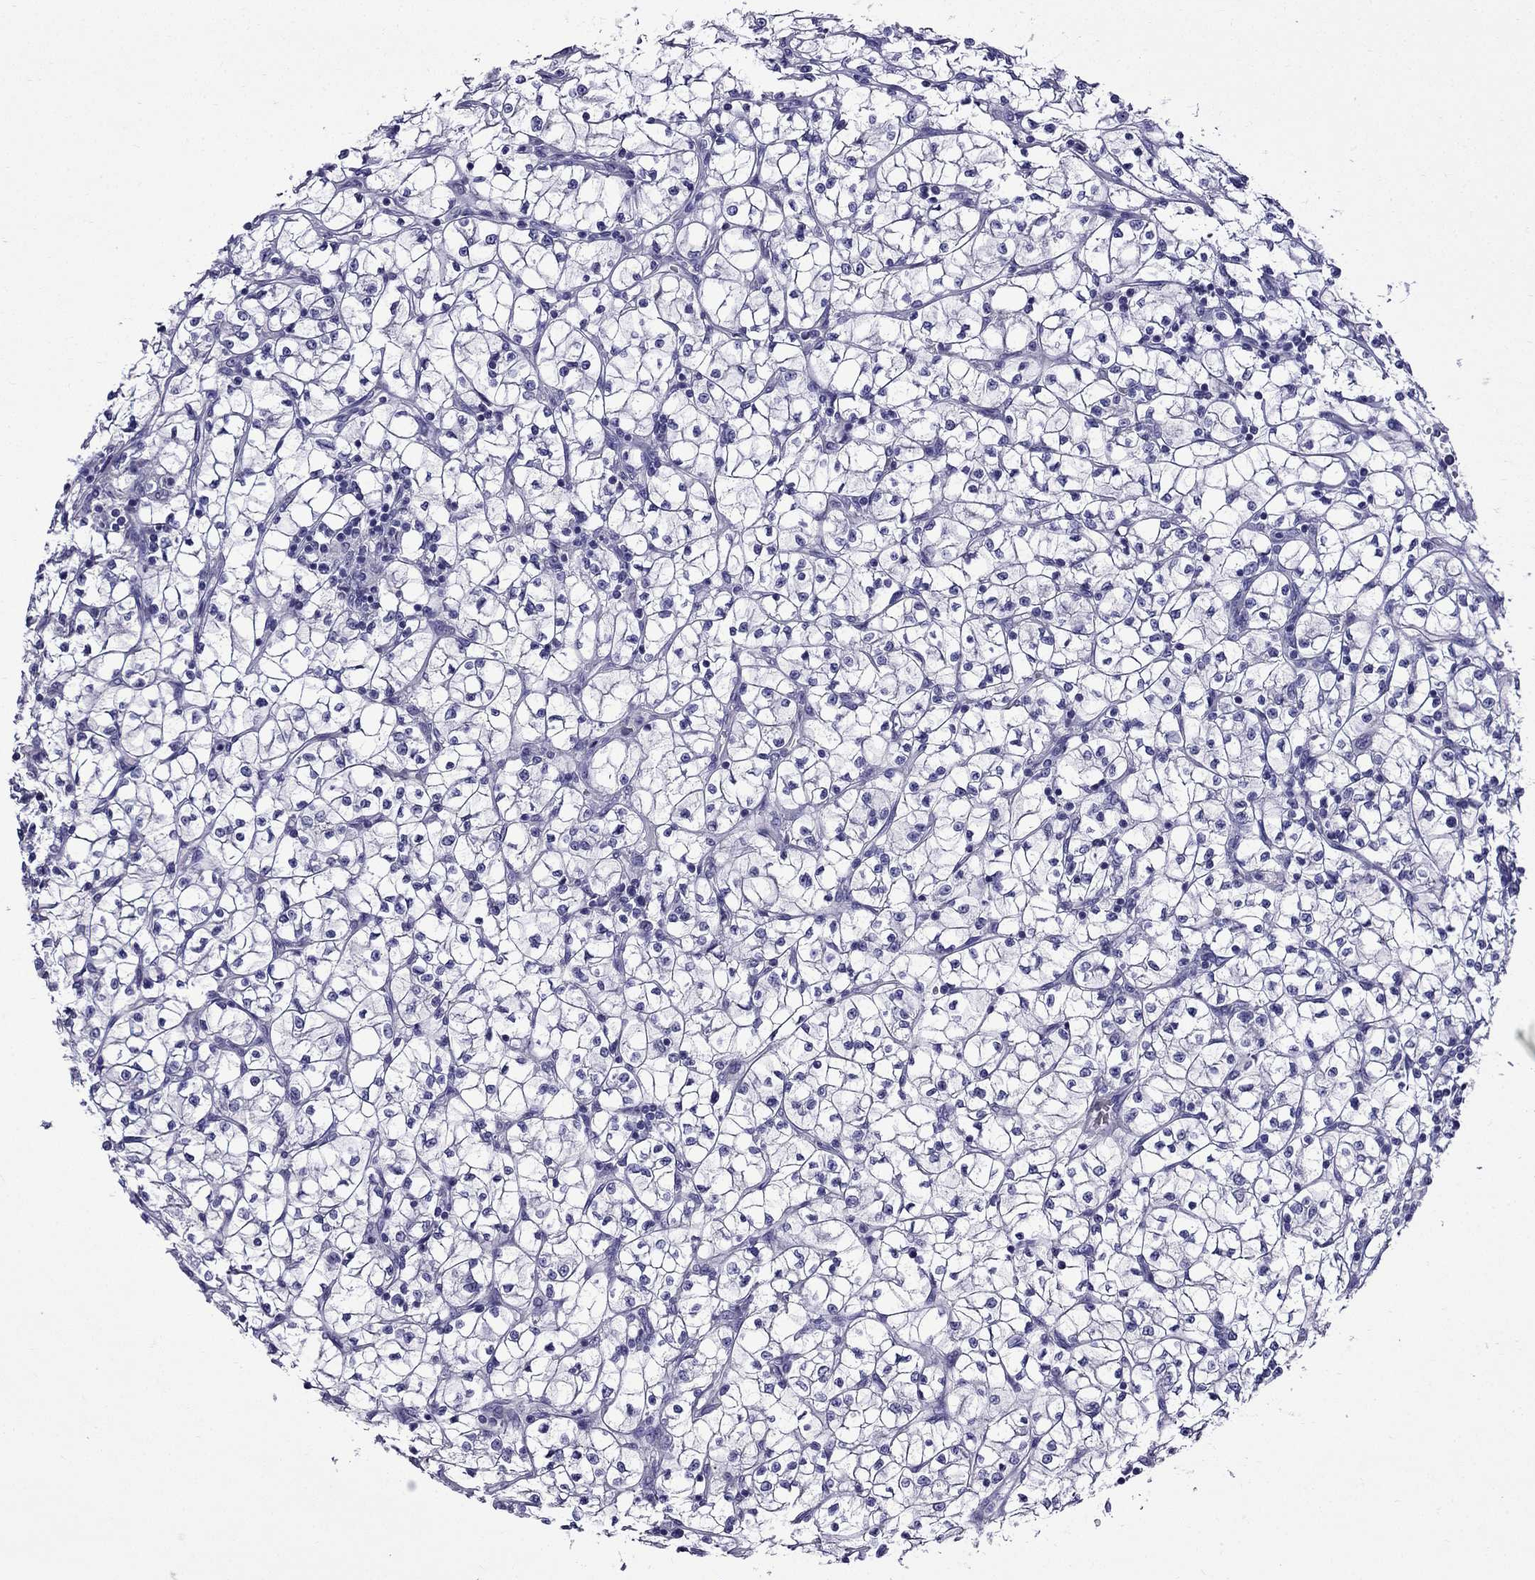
{"staining": {"intensity": "negative", "quantity": "none", "location": "none"}, "tissue": "renal cancer", "cell_type": "Tumor cells", "image_type": "cancer", "snomed": [{"axis": "morphology", "description": "Adenocarcinoma, NOS"}, {"axis": "topography", "description": "Kidney"}], "caption": "IHC histopathology image of human renal adenocarcinoma stained for a protein (brown), which reveals no staining in tumor cells.", "gene": "ERC2", "patient": {"sex": "female", "age": 64}}